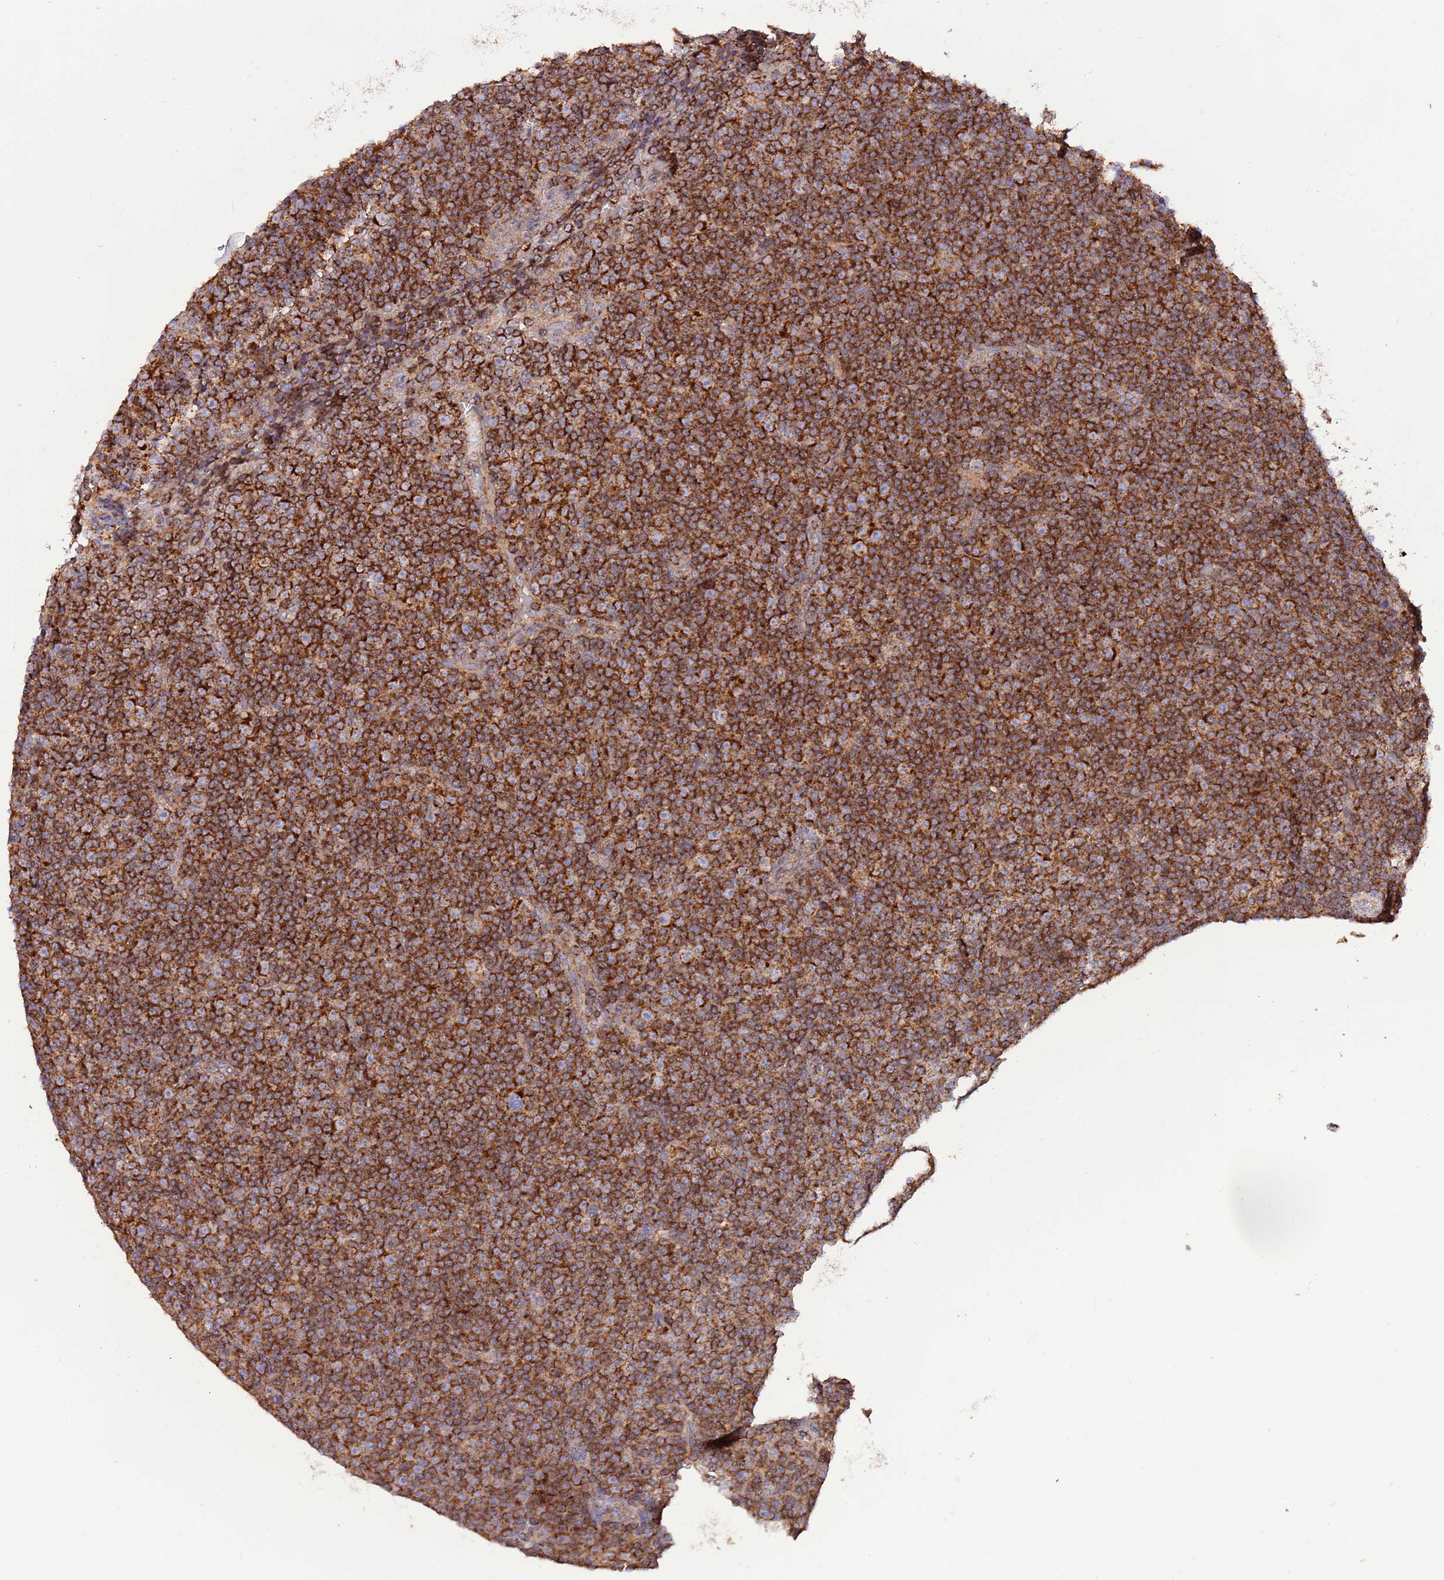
{"staining": {"intensity": "strong", "quantity": ">75%", "location": "cytoplasmic/membranous"}, "tissue": "lymphoma", "cell_type": "Tumor cells", "image_type": "cancer", "snomed": [{"axis": "morphology", "description": "Malignant lymphoma, non-Hodgkin's type, Low grade"}, {"axis": "topography", "description": "Lymph node"}], "caption": "There is high levels of strong cytoplasmic/membranous positivity in tumor cells of malignant lymphoma, non-Hodgkin's type (low-grade), as demonstrated by immunohistochemical staining (brown color).", "gene": "DNAJA3", "patient": {"sex": "female", "age": 67}}